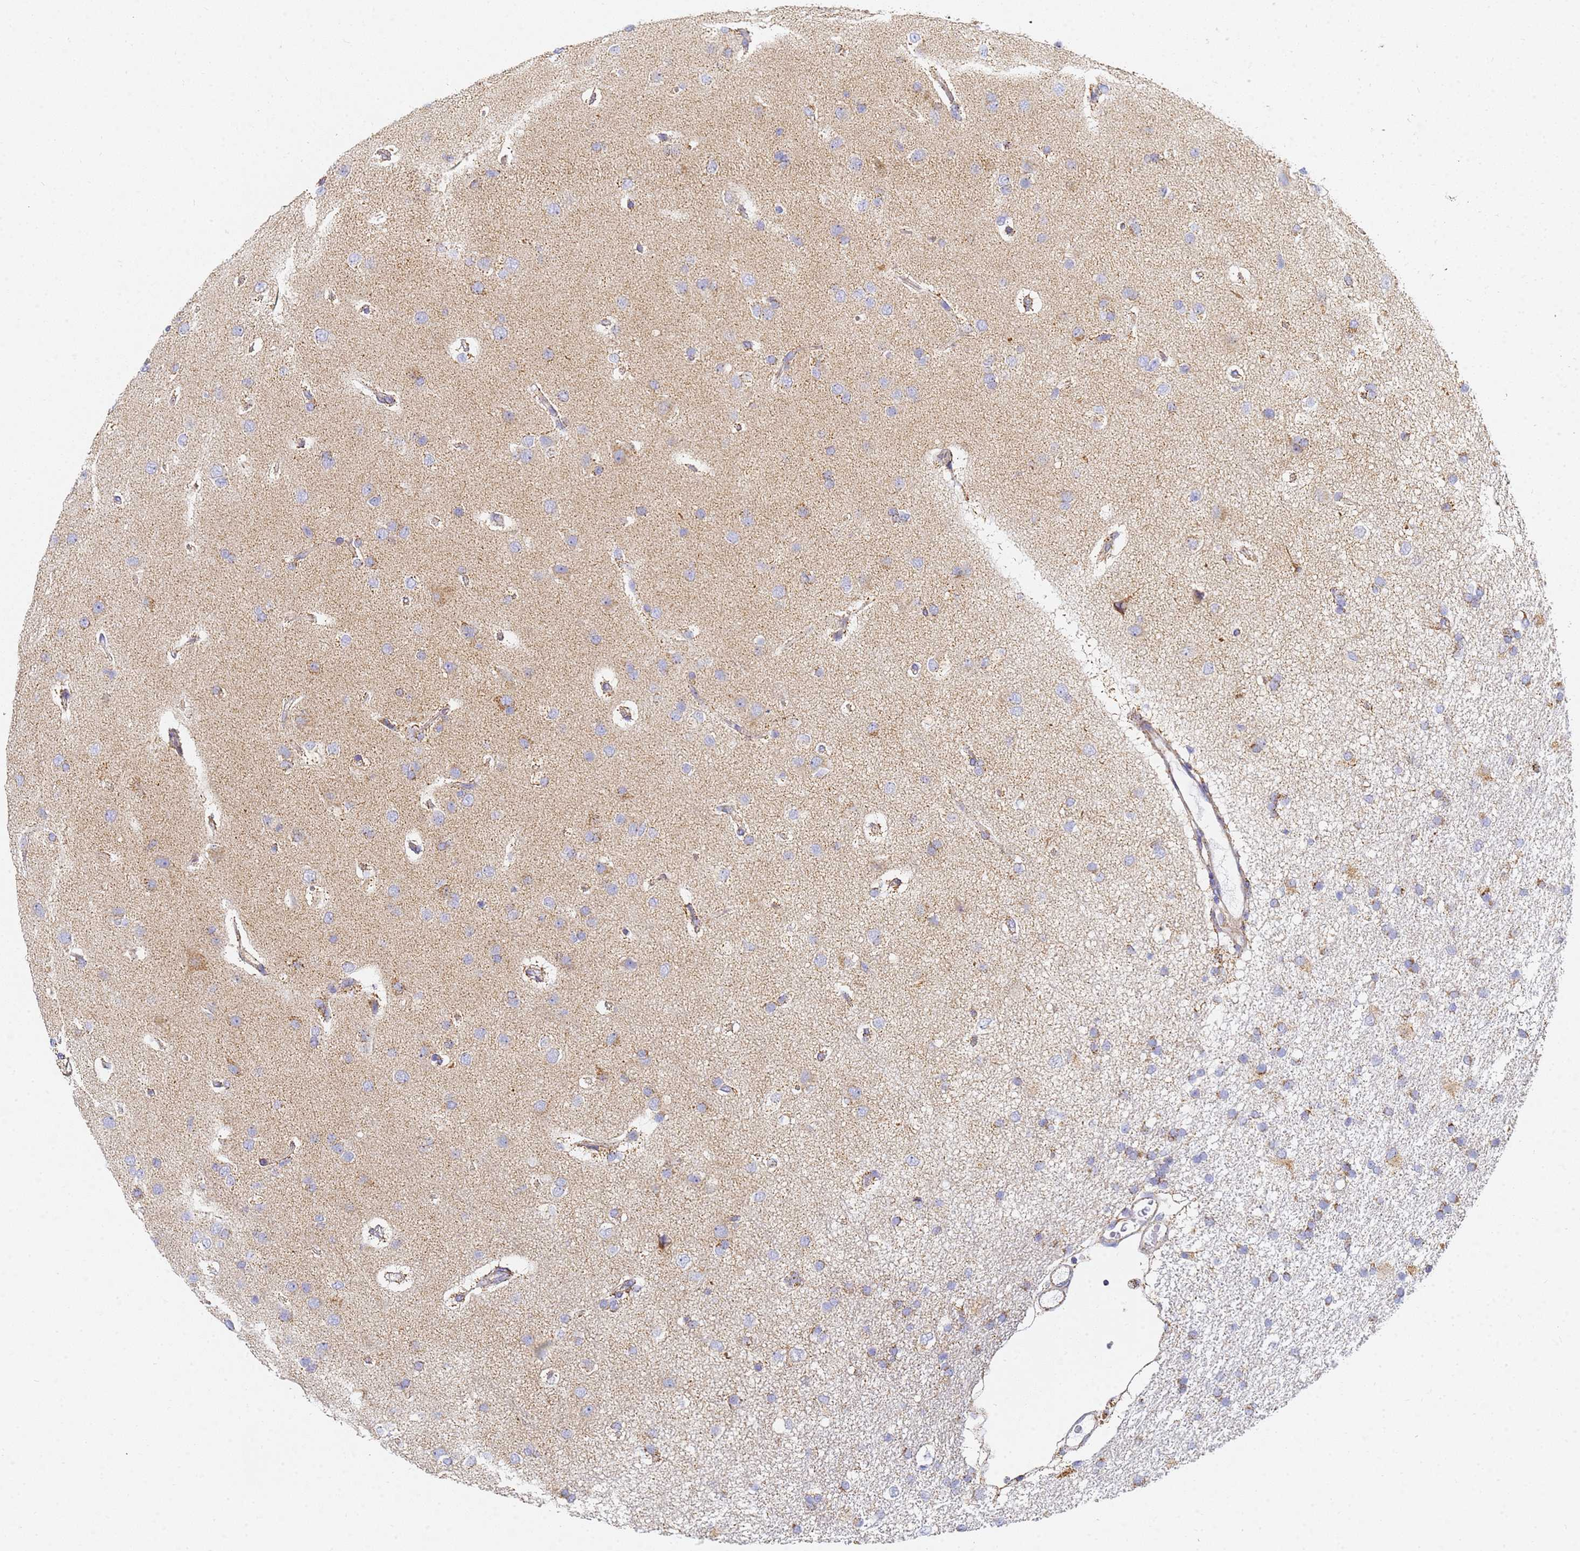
{"staining": {"intensity": "moderate", "quantity": "<25%", "location": "cytoplasmic/membranous"}, "tissue": "glioma", "cell_type": "Tumor cells", "image_type": "cancer", "snomed": [{"axis": "morphology", "description": "Glioma, malignant, High grade"}, {"axis": "topography", "description": "Brain"}], "caption": "IHC staining of malignant glioma (high-grade), which demonstrates low levels of moderate cytoplasmic/membranous positivity in approximately <25% of tumor cells indicating moderate cytoplasmic/membranous protein positivity. The staining was performed using DAB (brown) for protein detection and nuclei were counterstained in hematoxylin (blue).", "gene": "CNIH4", "patient": {"sex": "male", "age": 77}}